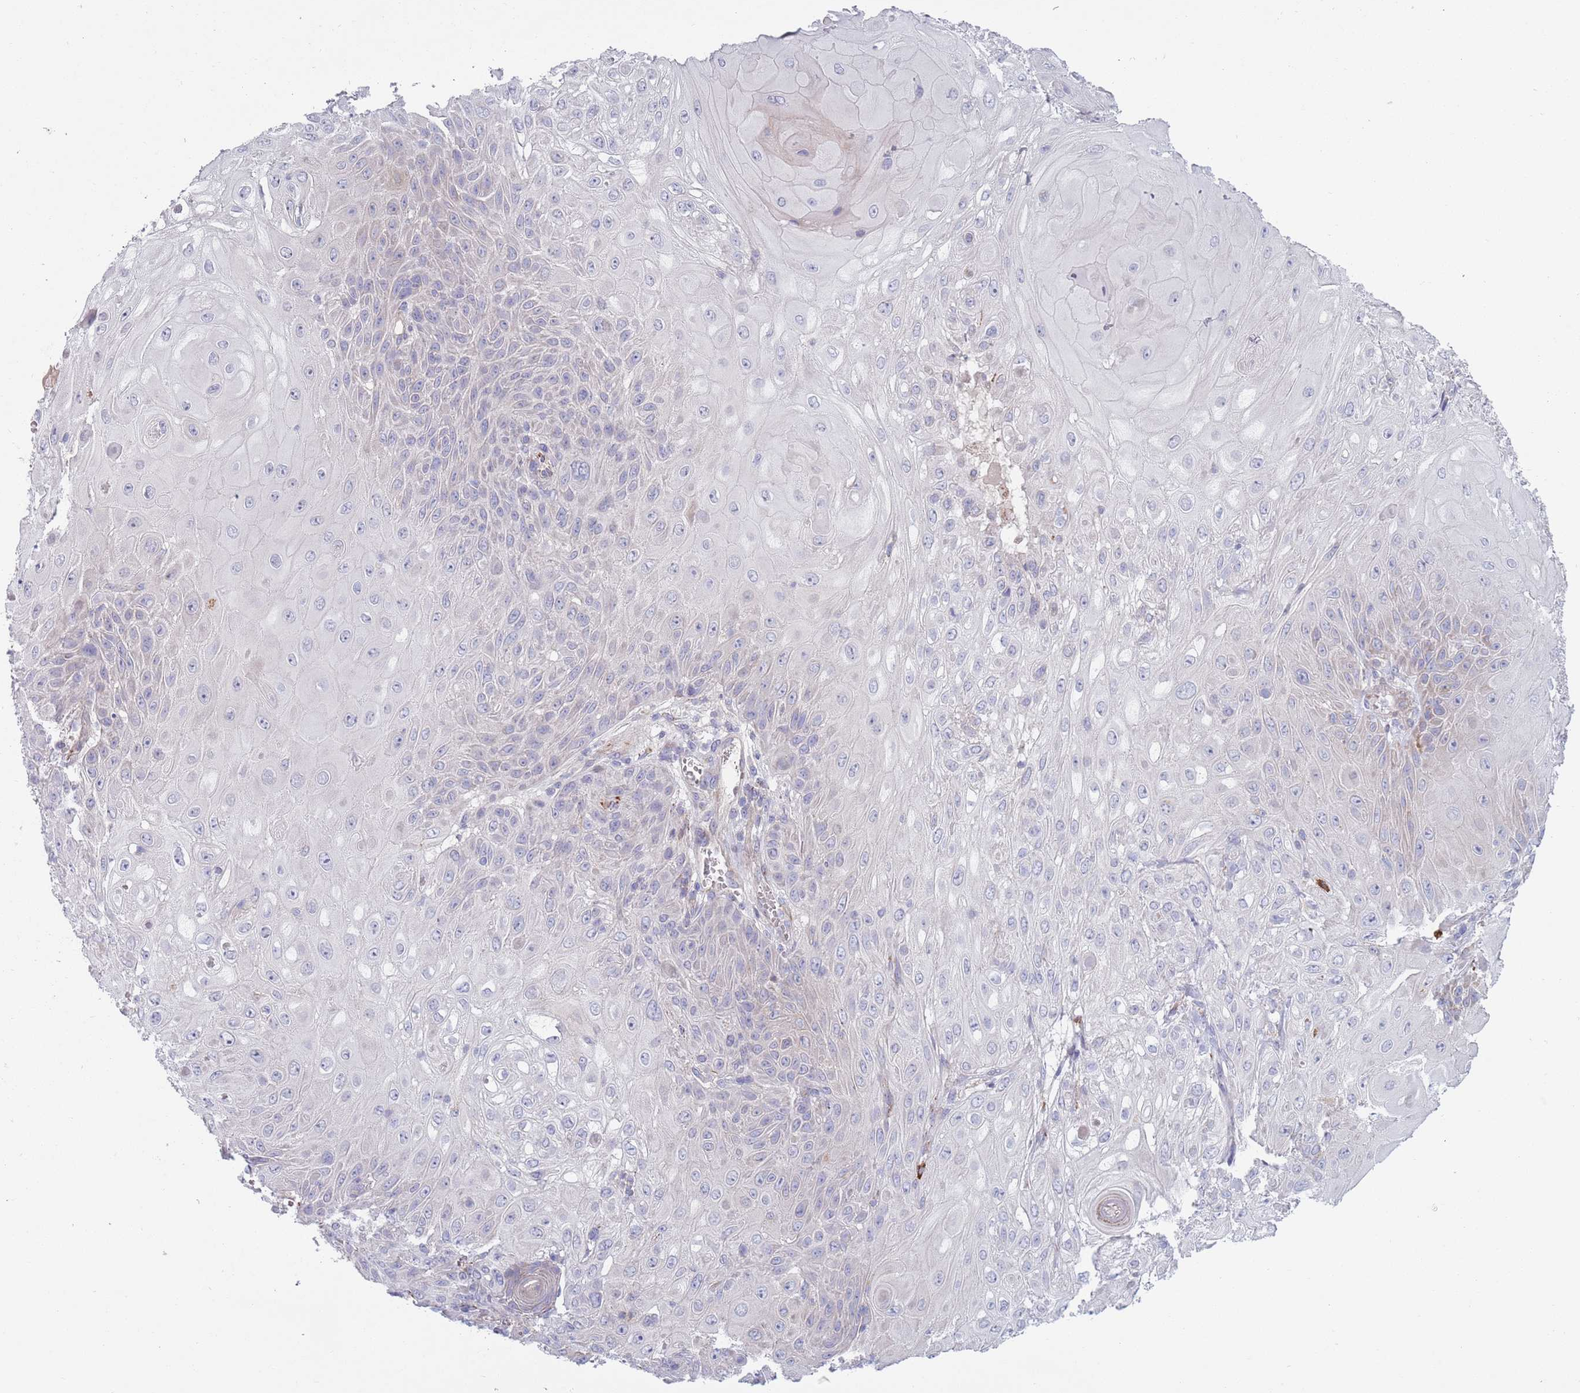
{"staining": {"intensity": "negative", "quantity": "none", "location": "none"}, "tissue": "skin cancer", "cell_type": "Tumor cells", "image_type": "cancer", "snomed": [{"axis": "morphology", "description": "Normal tissue, NOS"}, {"axis": "morphology", "description": "Squamous cell carcinoma, NOS"}, {"axis": "topography", "description": "Skin"}, {"axis": "topography", "description": "Cartilage tissue"}], "caption": "The micrograph demonstrates no significant expression in tumor cells of skin cancer. (DAB (3,3'-diaminobenzidine) immunohistochemistry visualized using brightfield microscopy, high magnification).", "gene": "TYW1", "patient": {"sex": "female", "age": 79}}